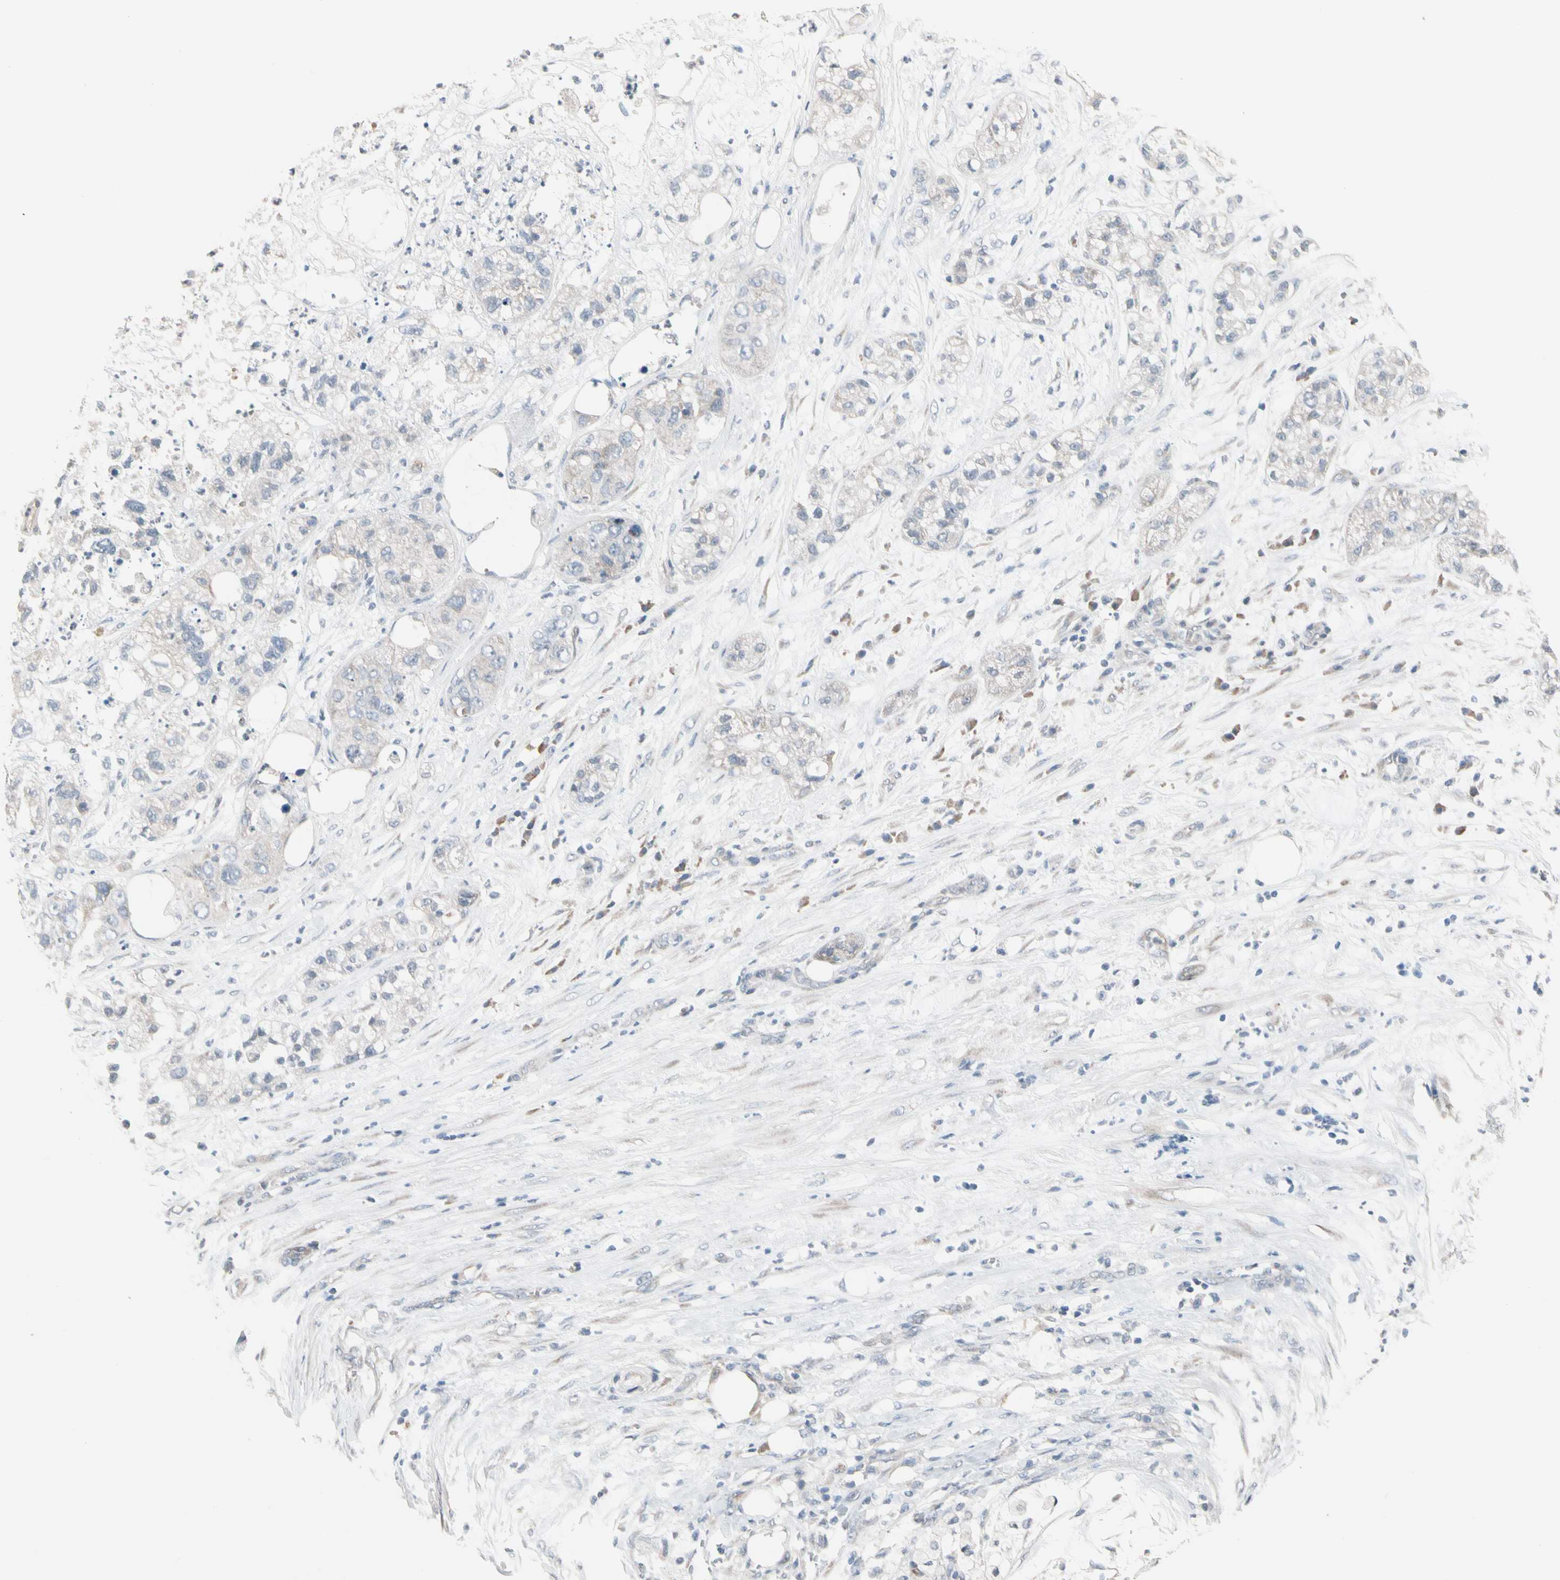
{"staining": {"intensity": "negative", "quantity": "none", "location": "none"}, "tissue": "pancreatic cancer", "cell_type": "Tumor cells", "image_type": "cancer", "snomed": [{"axis": "morphology", "description": "Adenocarcinoma, NOS"}, {"axis": "topography", "description": "Pancreas"}], "caption": "DAB (3,3'-diaminobenzidine) immunohistochemical staining of adenocarcinoma (pancreatic) reveals no significant positivity in tumor cells.", "gene": "SV2A", "patient": {"sex": "female", "age": 78}}